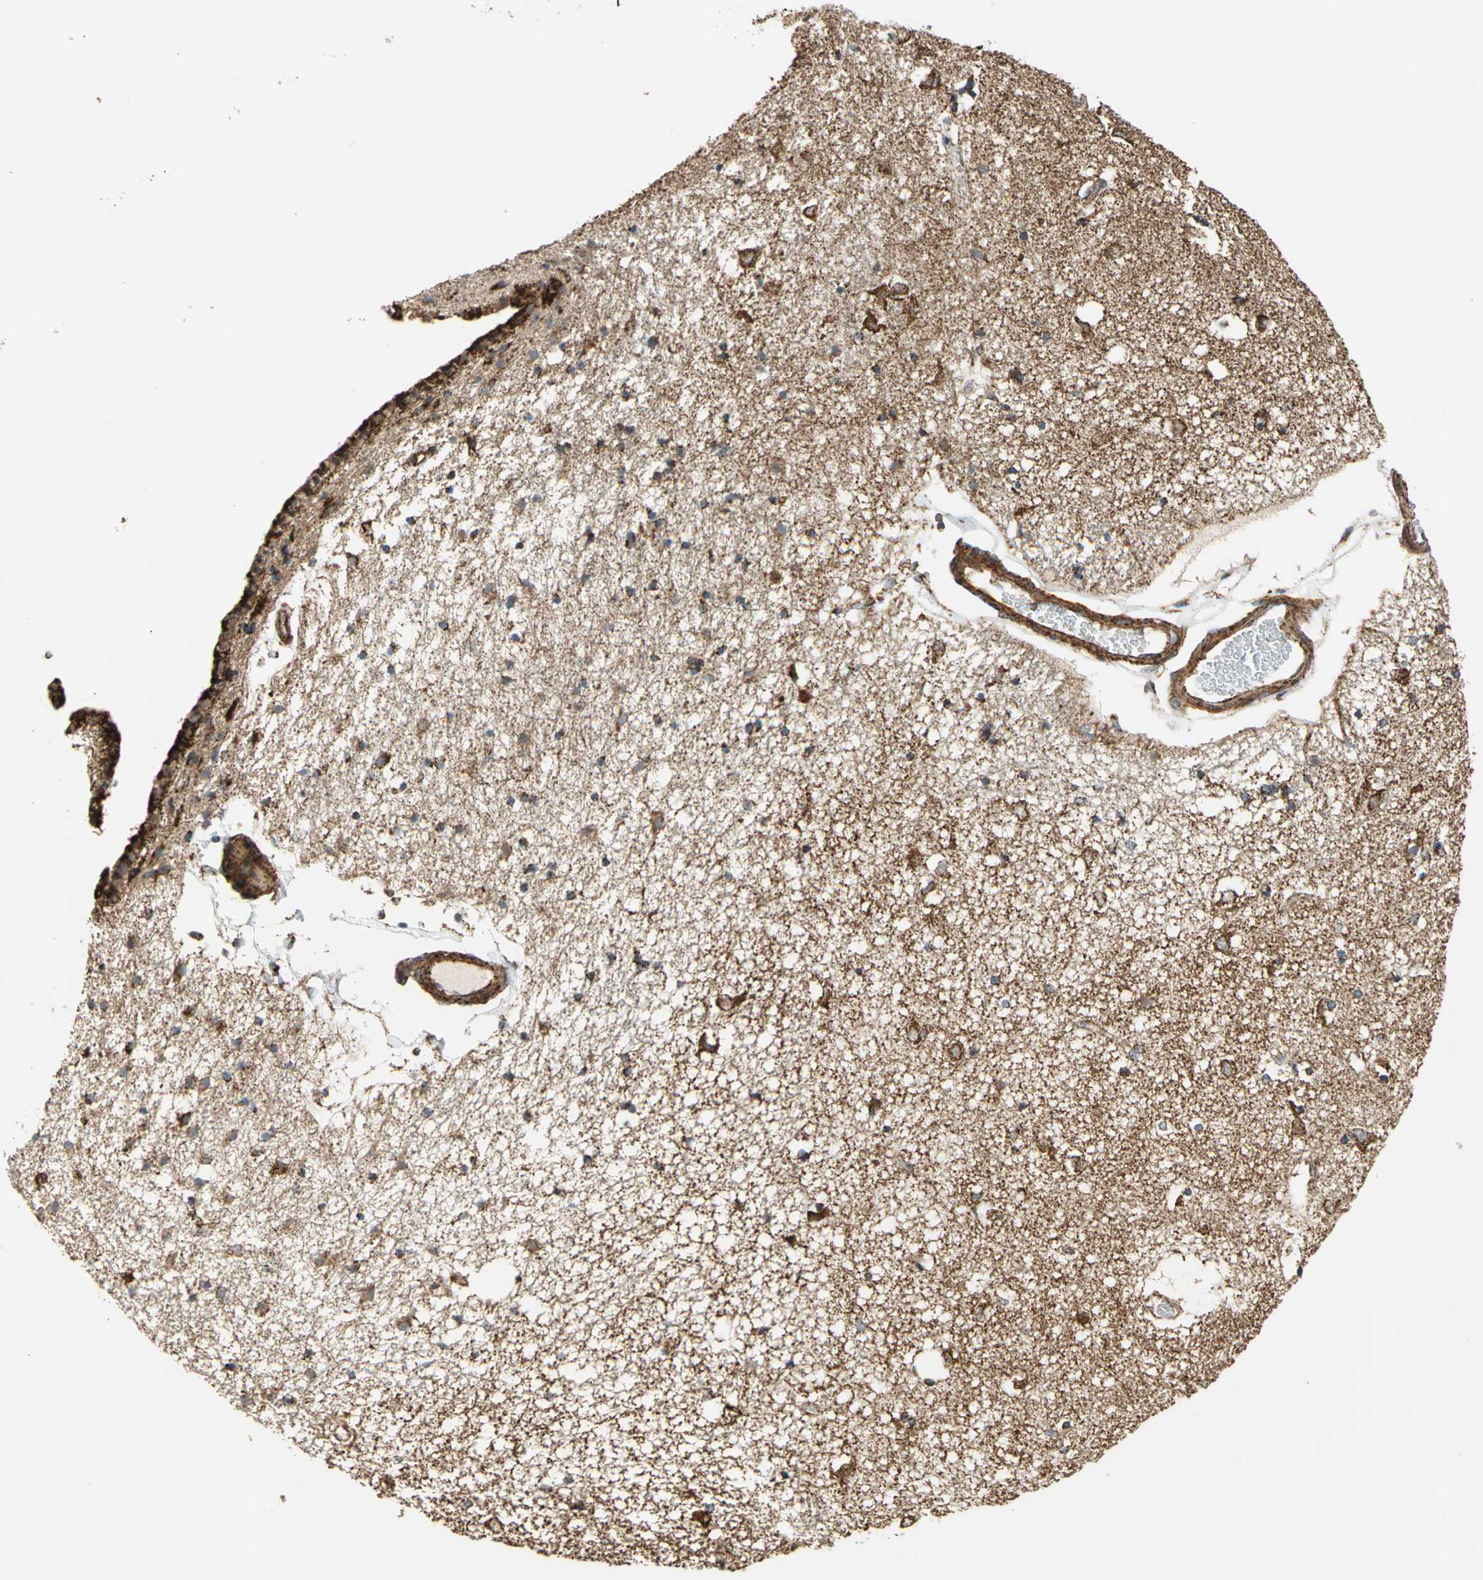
{"staining": {"intensity": "moderate", "quantity": ">75%", "location": "cytoplasmic/membranous"}, "tissue": "caudate", "cell_type": "Glial cells", "image_type": "normal", "snomed": [{"axis": "morphology", "description": "Normal tissue, NOS"}, {"axis": "topography", "description": "Lateral ventricle wall"}], "caption": "The histopathology image shows a brown stain indicating the presence of a protein in the cytoplasmic/membranous of glial cells in caudate. (DAB IHC, brown staining for protein, blue staining for nuclei).", "gene": "MRPS22", "patient": {"sex": "female", "age": 54}}